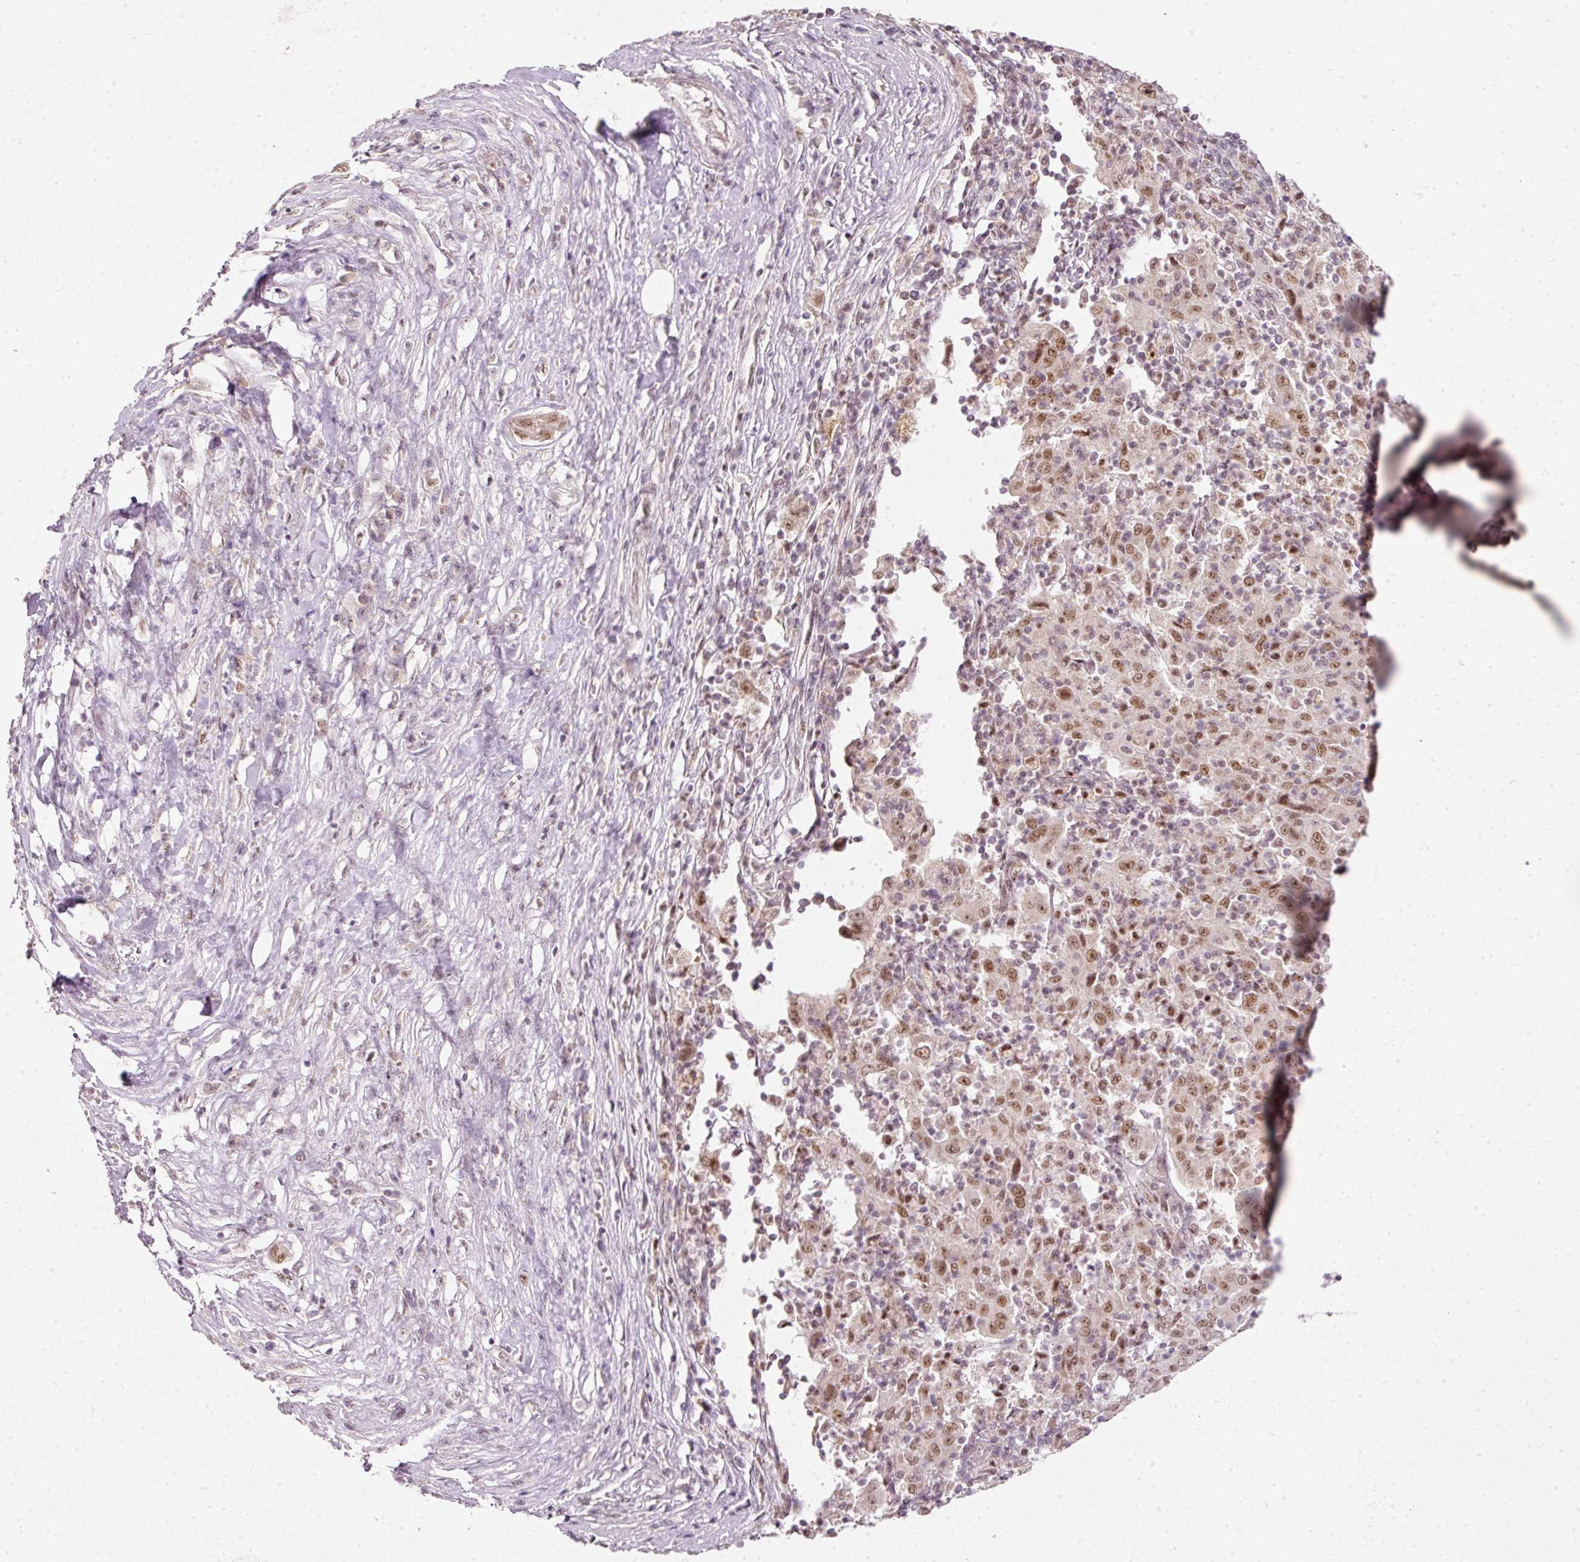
{"staining": {"intensity": "moderate", "quantity": ">75%", "location": "nuclear"}, "tissue": "pancreatic cancer", "cell_type": "Tumor cells", "image_type": "cancer", "snomed": [{"axis": "morphology", "description": "Adenocarcinoma, NOS"}, {"axis": "topography", "description": "Pancreas"}], "caption": "Moderate nuclear expression is appreciated in about >75% of tumor cells in pancreatic cancer (adenocarcinoma).", "gene": "FSTL3", "patient": {"sex": "male", "age": 63}}